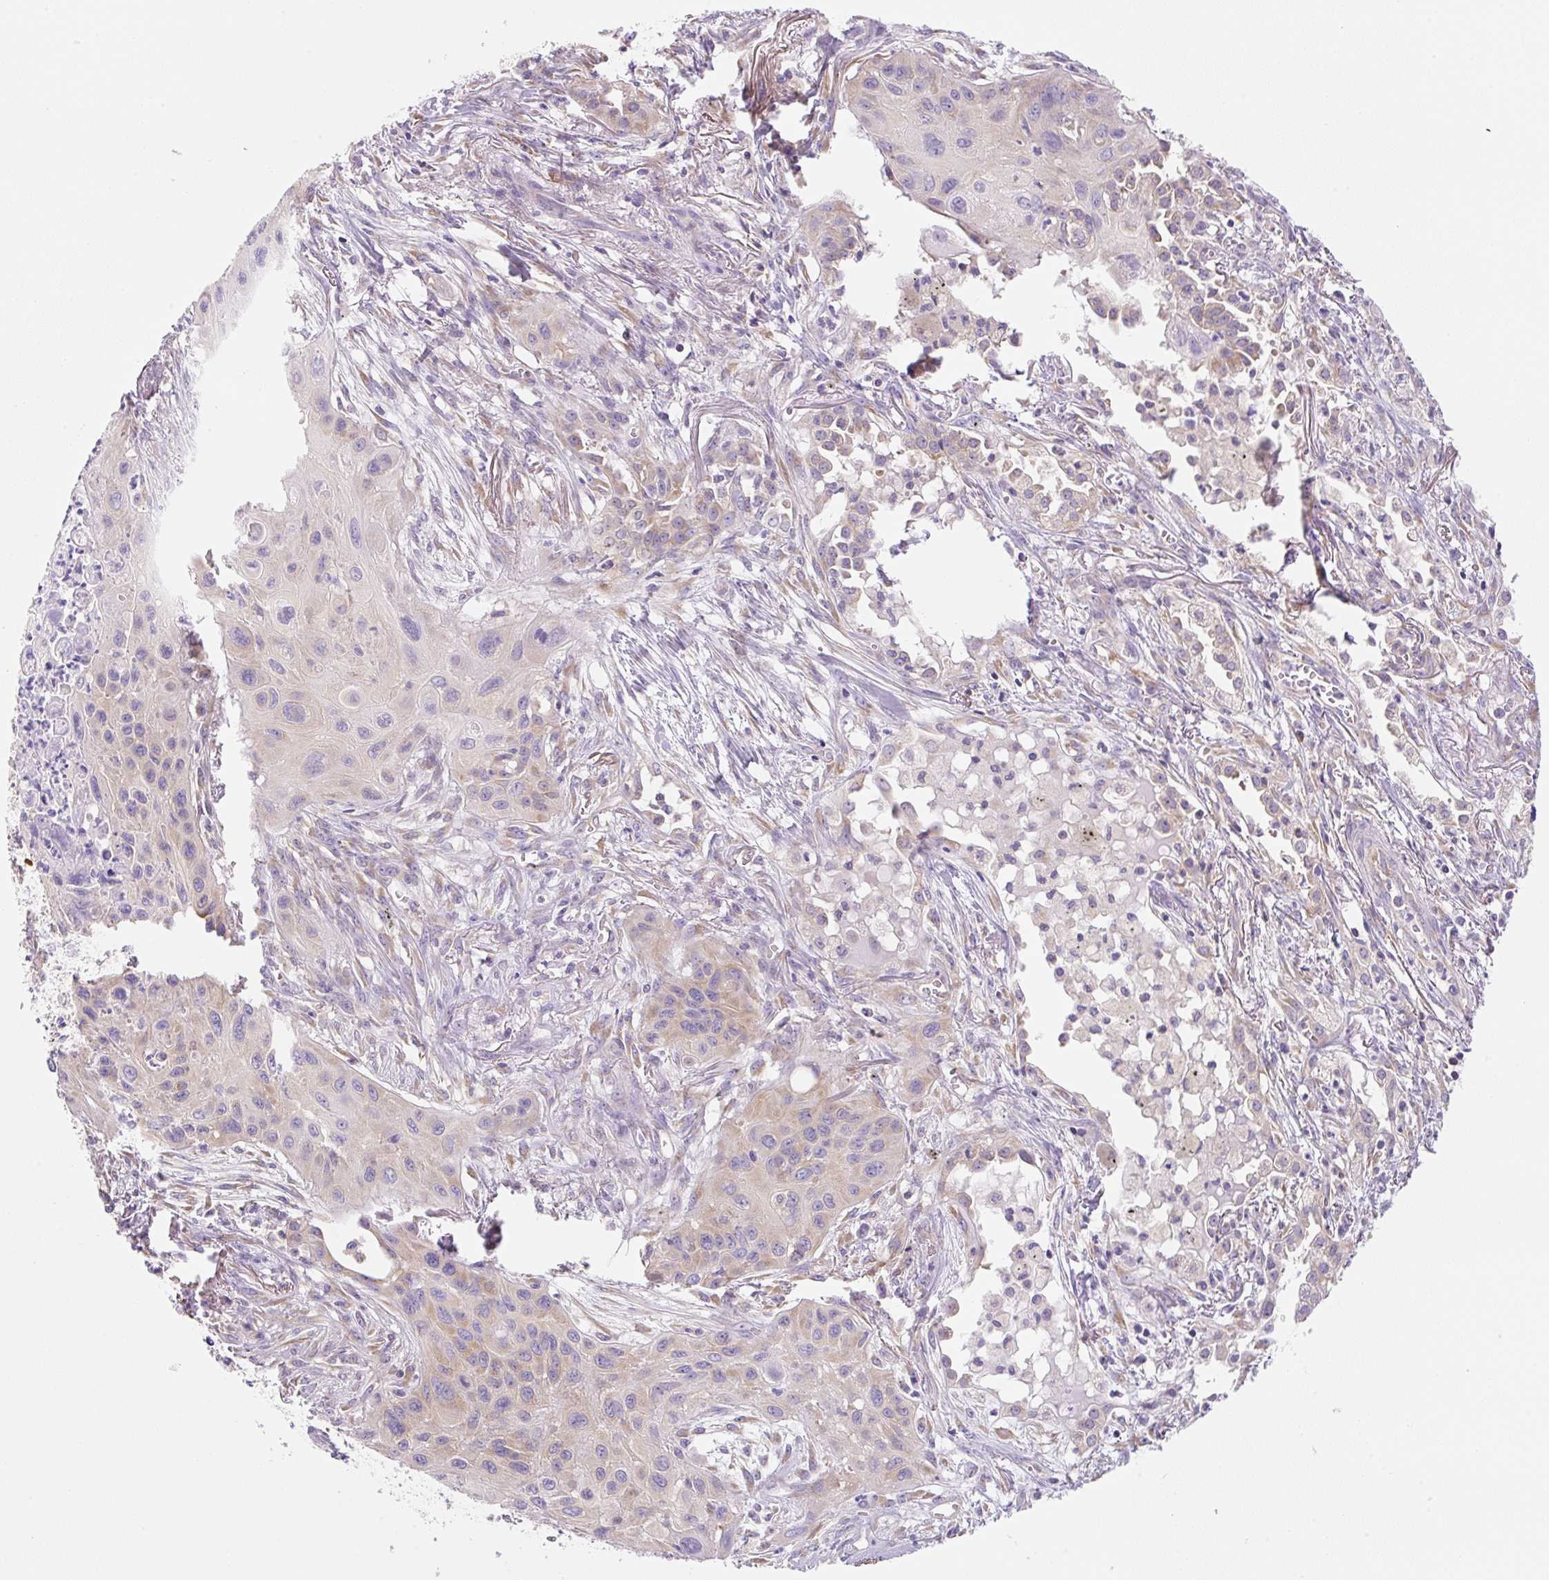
{"staining": {"intensity": "weak", "quantity": "<25%", "location": "cytoplasmic/membranous"}, "tissue": "lung cancer", "cell_type": "Tumor cells", "image_type": "cancer", "snomed": [{"axis": "morphology", "description": "Squamous cell carcinoma, NOS"}, {"axis": "topography", "description": "Lung"}], "caption": "Lung squamous cell carcinoma was stained to show a protein in brown. There is no significant positivity in tumor cells.", "gene": "RPL18A", "patient": {"sex": "male", "age": 71}}